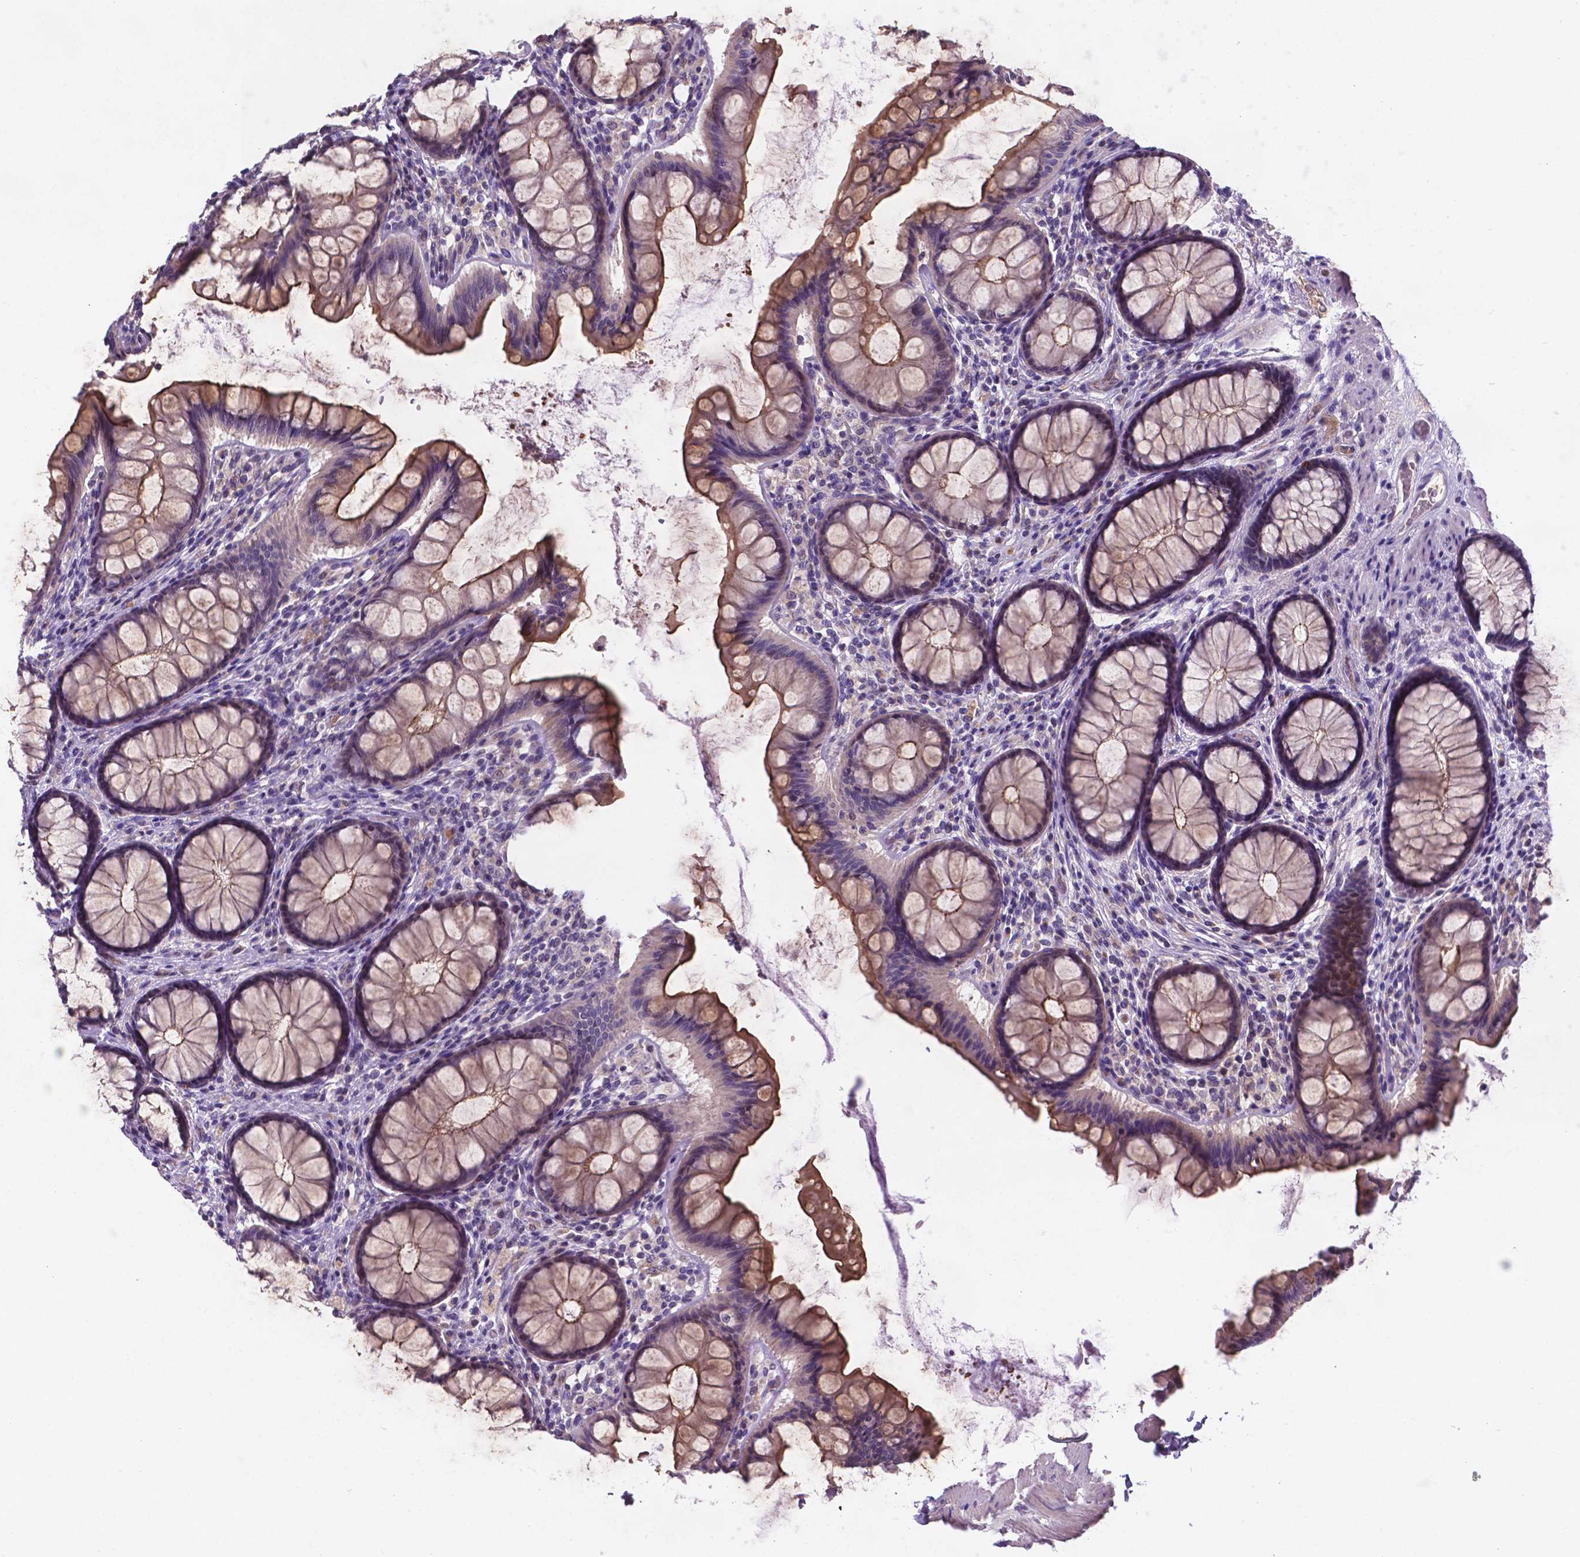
{"staining": {"intensity": "negative", "quantity": "none", "location": "none"}, "tissue": "colon", "cell_type": "Endothelial cells", "image_type": "normal", "snomed": [{"axis": "morphology", "description": "Normal tissue, NOS"}, {"axis": "topography", "description": "Colon"}], "caption": "There is no significant expression in endothelial cells of colon. (DAB (3,3'-diaminobenzidine) IHC with hematoxylin counter stain).", "gene": "TM4SF20", "patient": {"sex": "female", "age": 65}}